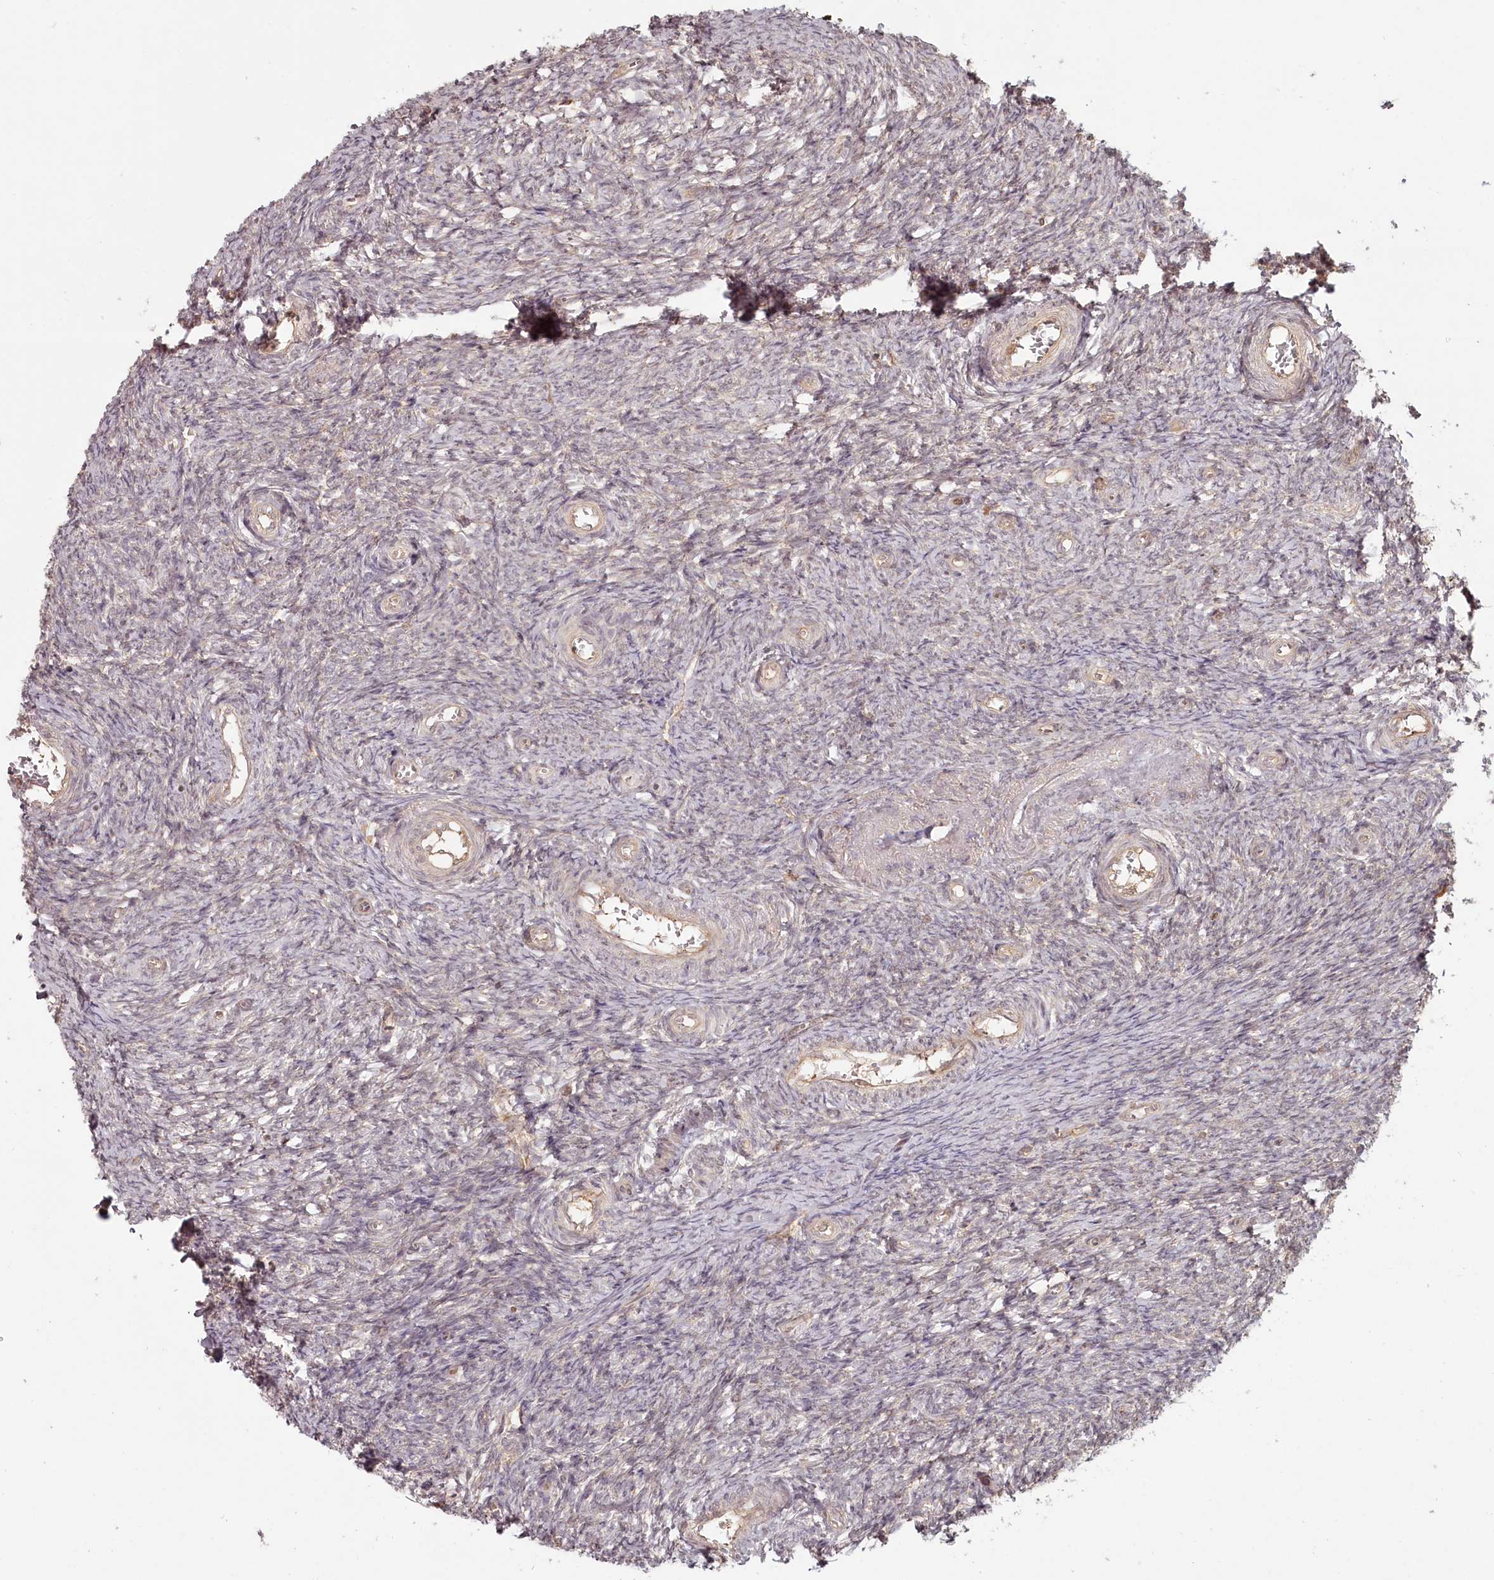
{"staining": {"intensity": "negative", "quantity": "none", "location": "none"}, "tissue": "ovary", "cell_type": "Ovarian stroma cells", "image_type": "normal", "snomed": [{"axis": "morphology", "description": "Normal tissue, NOS"}, {"axis": "topography", "description": "Ovary"}], "caption": "Ovarian stroma cells are negative for brown protein staining in benign ovary.", "gene": "TMIE", "patient": {"sex": "female", "age": 44}}